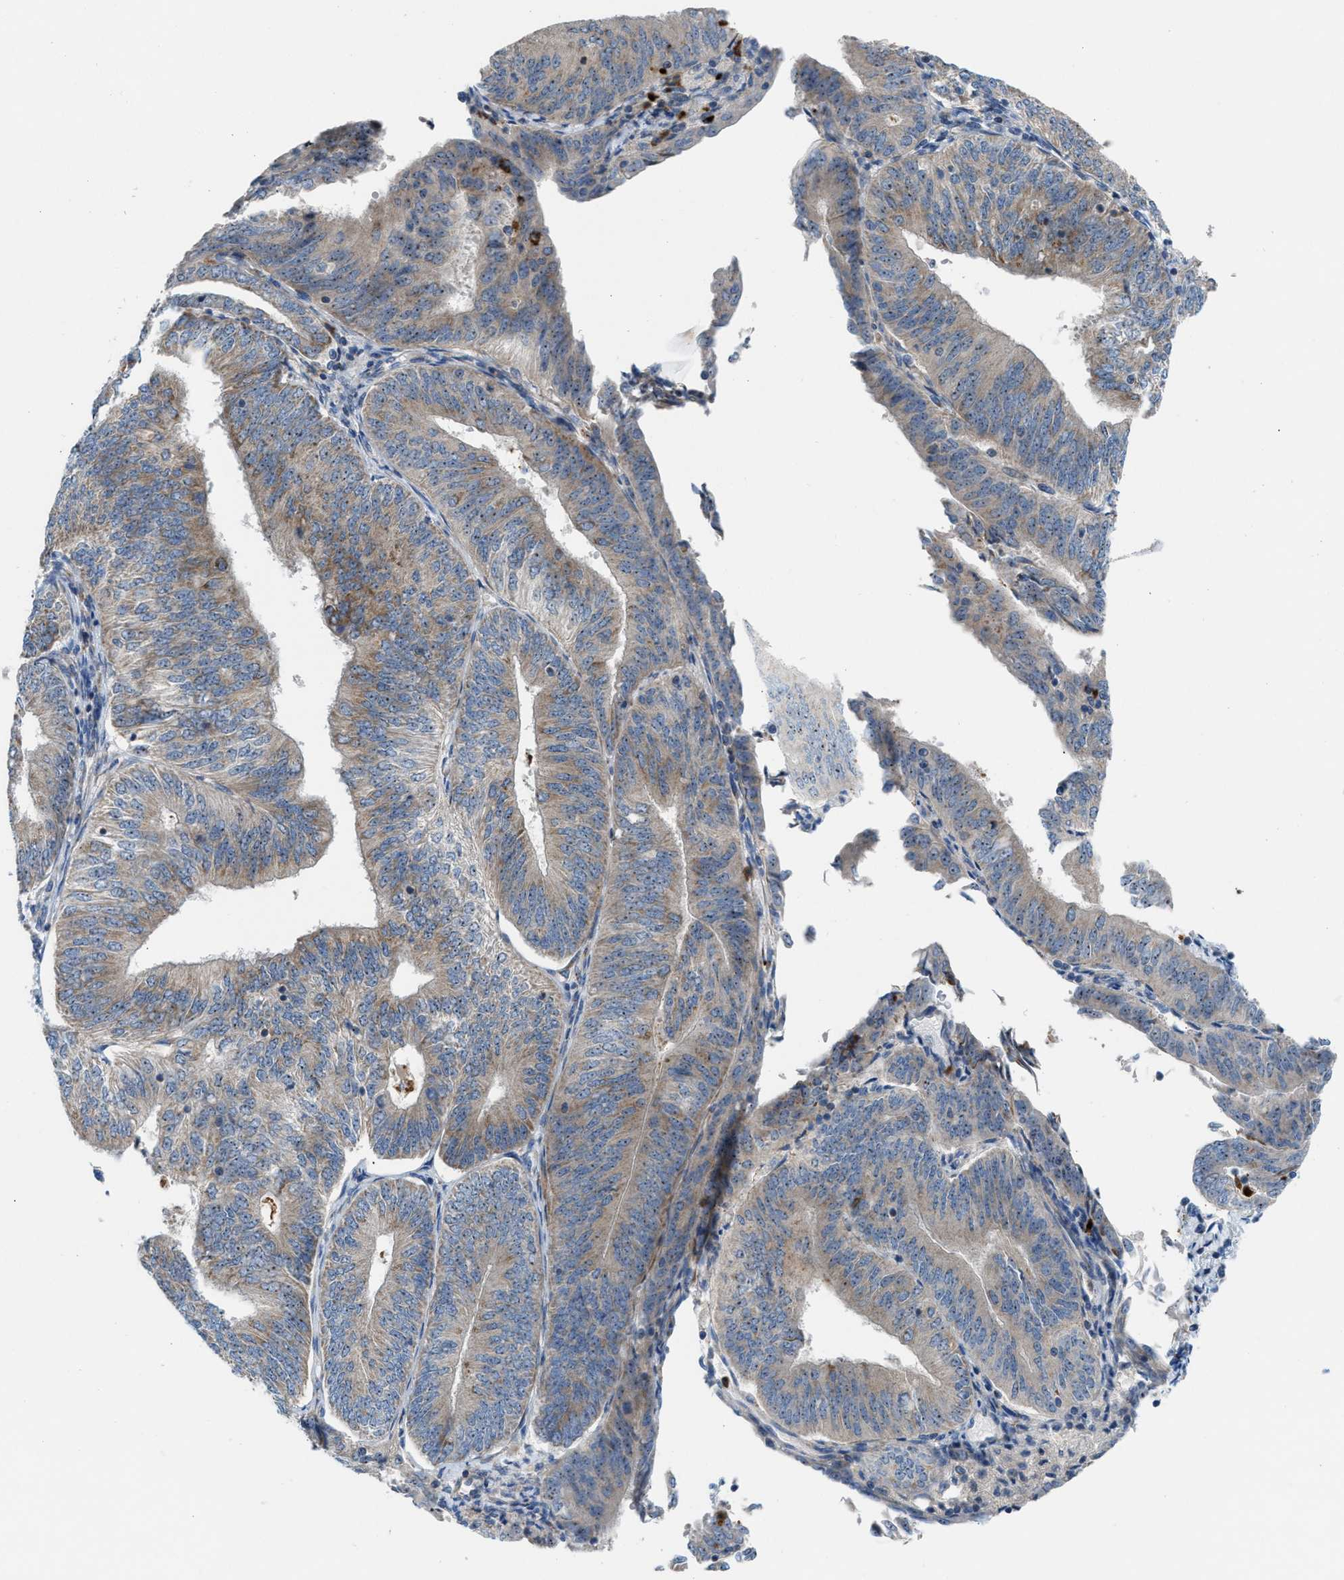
{"staining": {"intensity": "moderate", "quantity": "25%-75%", "location": "cytoplasmic/membranous,nuclear"}, "tissue": "endometrial cancer", "cell_type": "Tumor cells", "image_type": "cancer", "snomed": [{"axis": "morphology", "description": "Adenocarcinoma, NOS"}, {"axis": "topography", "description": "Endometrium"}], "caption": "Endometrial cancer stained with a protein marker exhibits moderate staining in tumor cells.", "gene": "TPH1", "patient": {"sex": "female", "age": 58}}